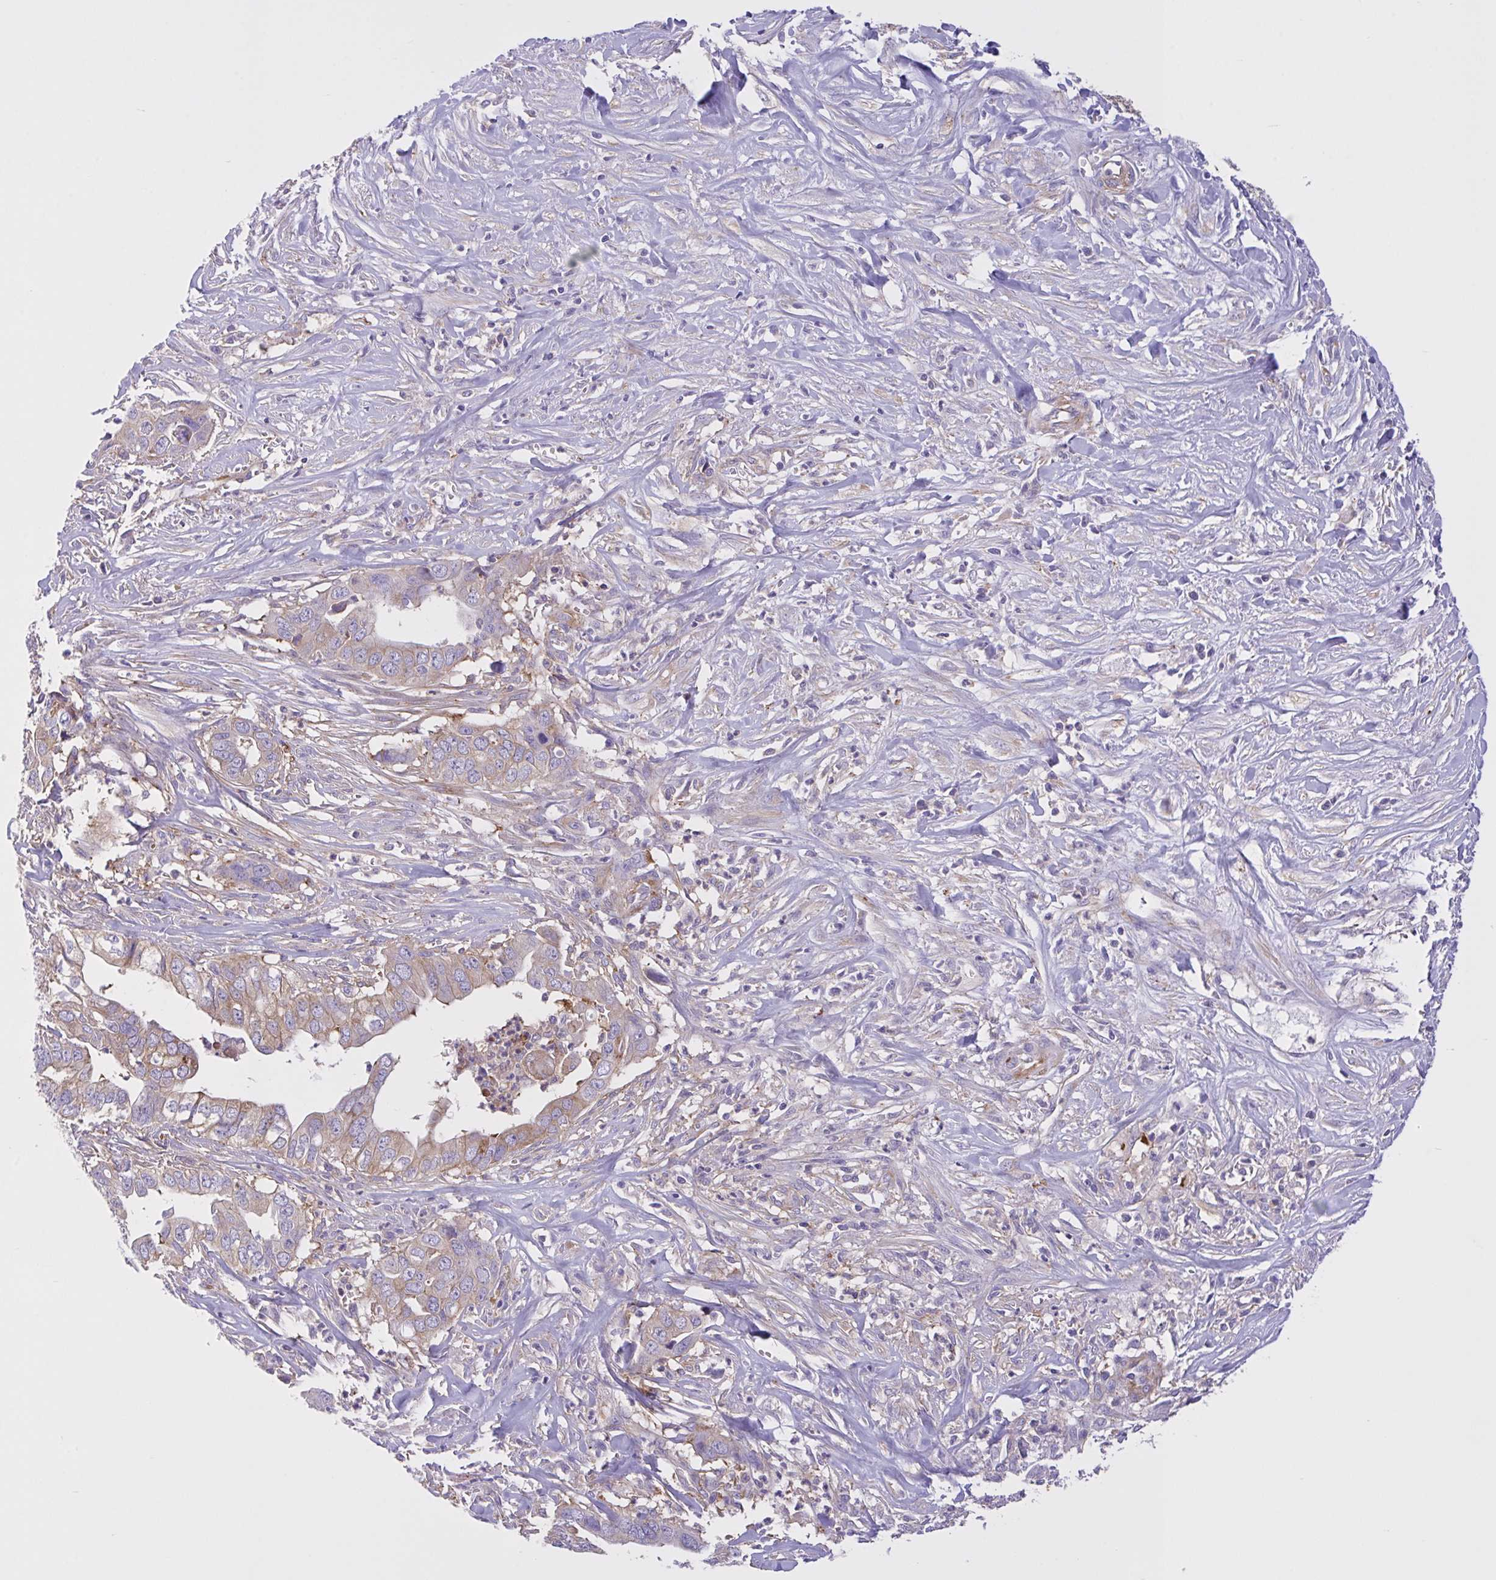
{"staining": {"intensity": "weak", "quantity": "25%-75%", "location": "cytoplasmic/membranous"}, "tissue": "liver cancer", "cell_type": "Tumor cells", "image_type": "cancer", "snomed": [{"axis": "morphology", "description": "Cholangiocarcinoma"}, {"axis": "topography", "description": "Liver"}], "caption": "Cholangiocarcinoma (liver) tissue exhibits weak cytoplasmic/membranous staining in approximately 25%-75% of tumor cells Nuclei are stained in blue.", "gene": "OR51M1", "patient": {"sex": "female", "age": 79}}